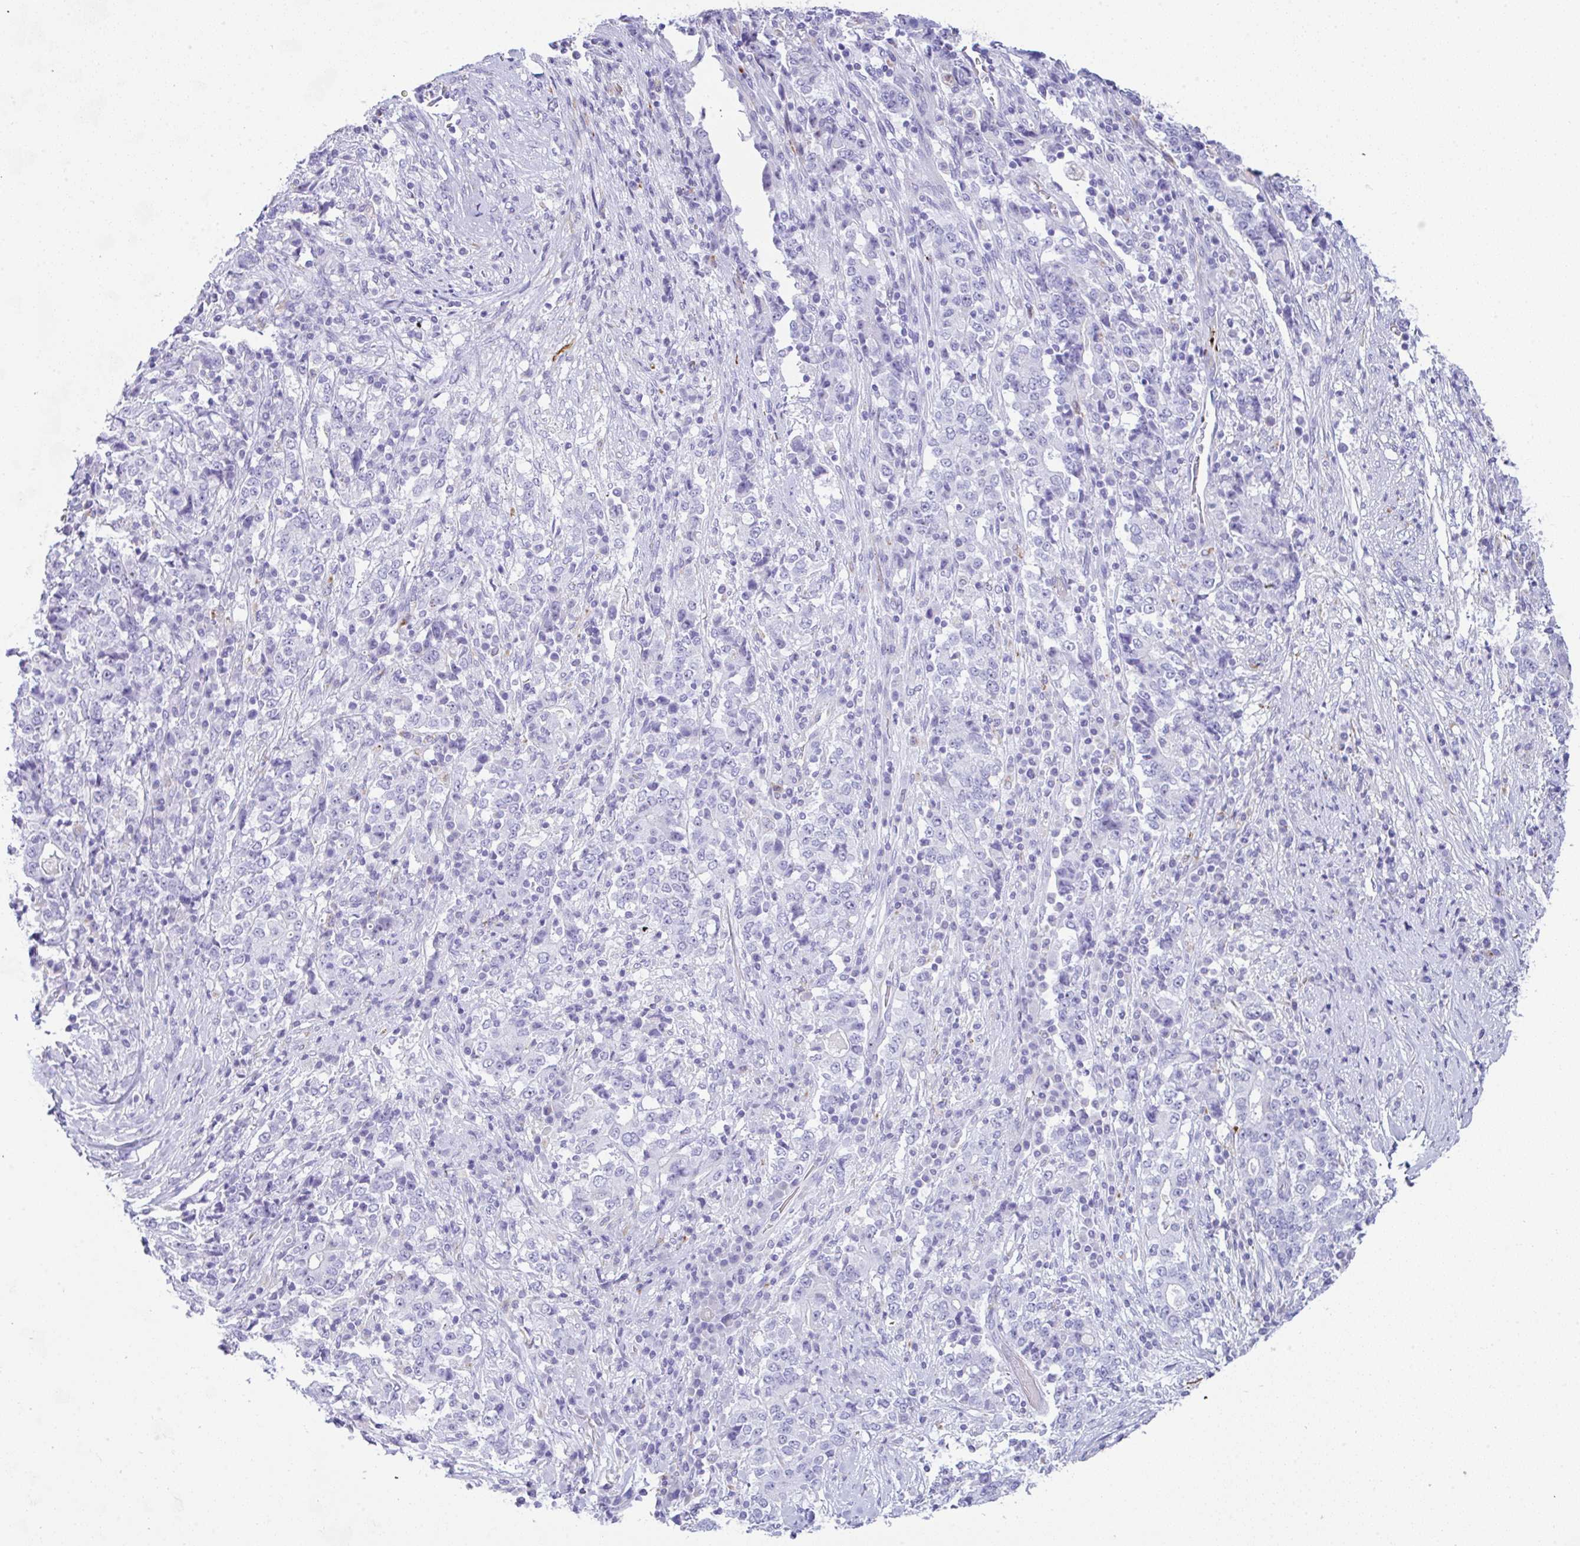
{"staining": {"intensity": "negative", "quantity": "none", "location": "none"}, "tissue": "stomach cancer", "cell_type": "Tumor cells", "image_type": "cancer", "snomed": [{"axis": "morphology", "description": "Normal tissue, NOS"}, {"axis": "morphology", "description": "Adenocarcinoma, NOS"}, {"axis": "topography", "description": "Stomach, upper"}, {"axis": "topography", "description": "Stomach"}], "caption": "This is a photomicrograph of IHC staining of adenocarcinoma (stomach), which shows no positivity in tumor cells.", "gene": "NDUFAF8", "patient": {"sex": "male", "age": 59}}